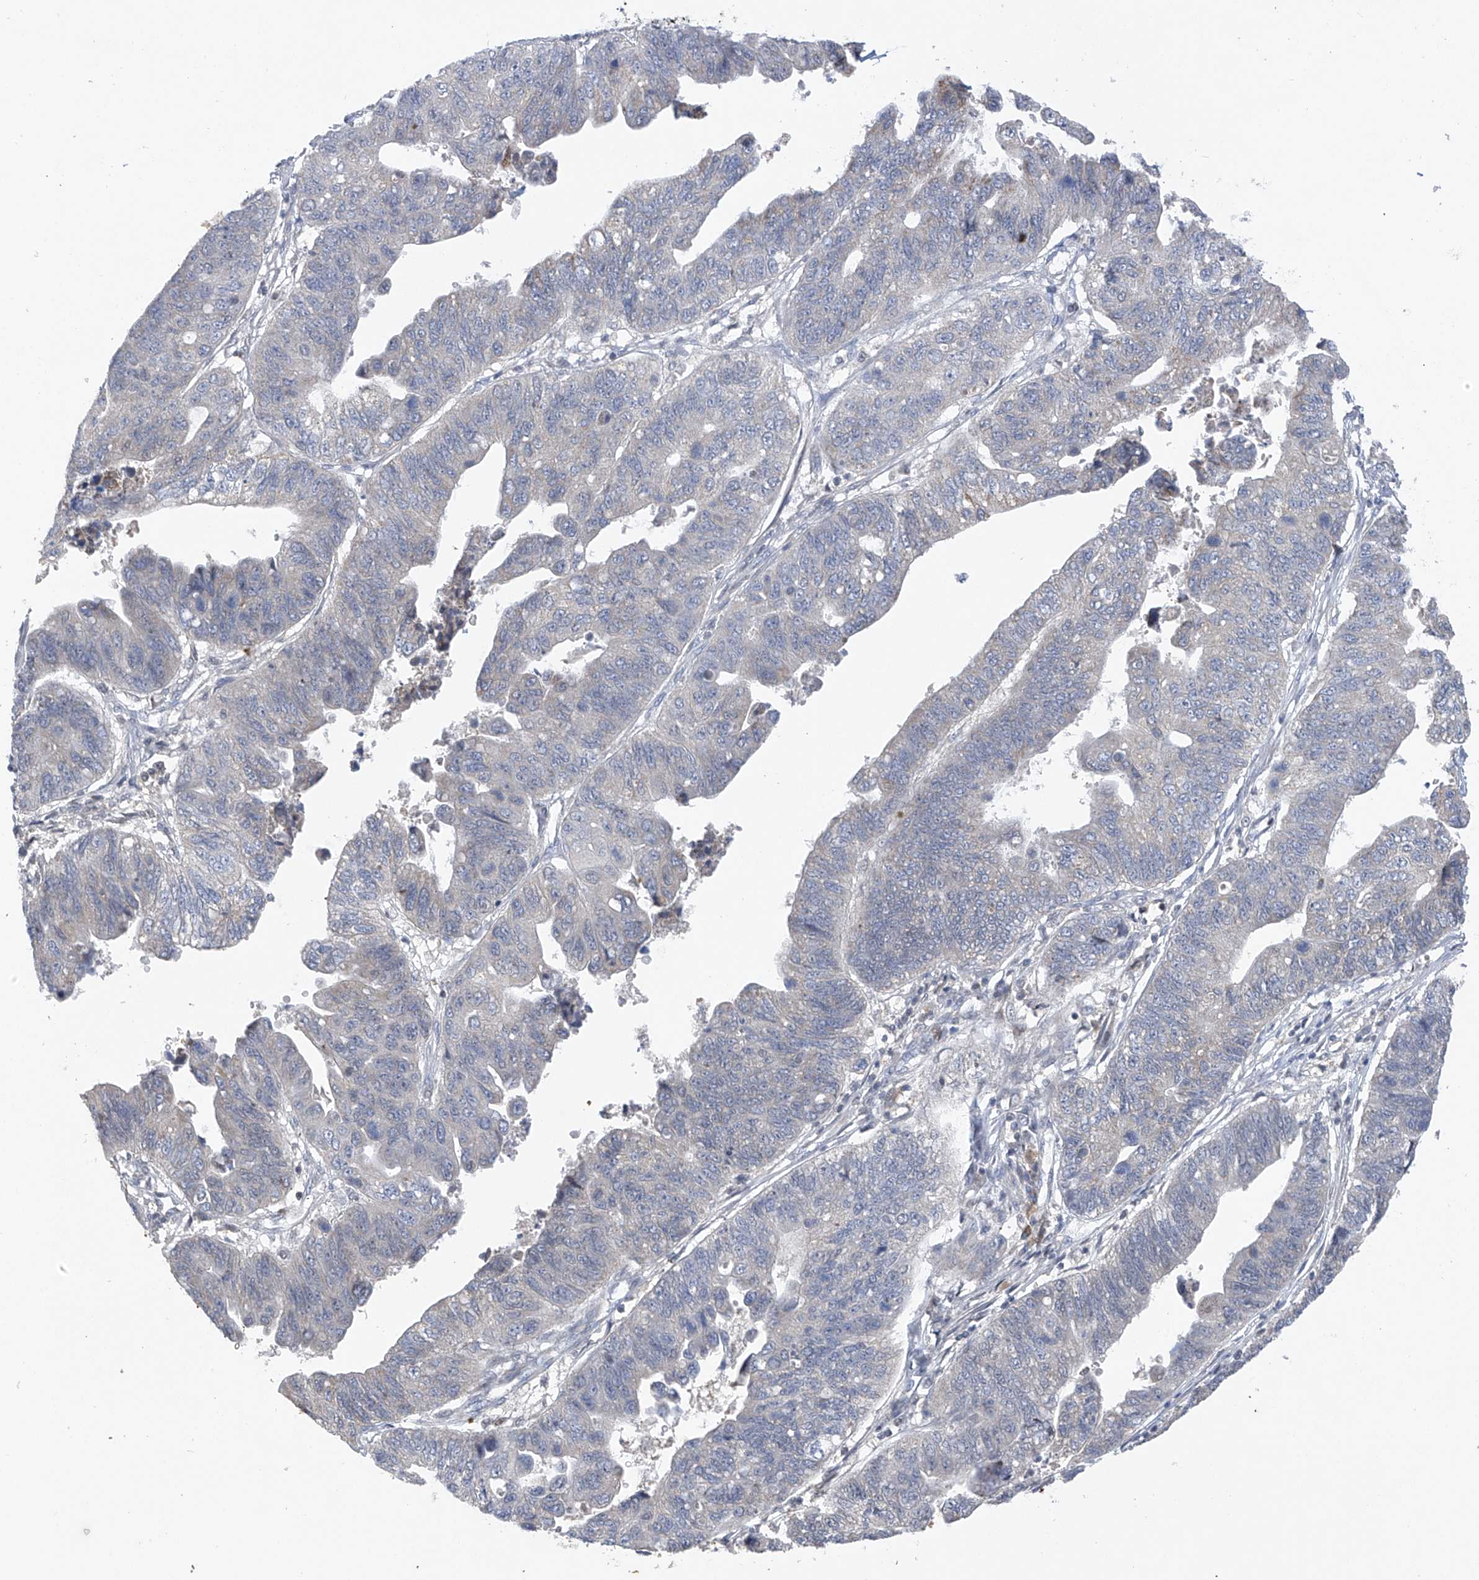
{"staining": {"intensity": "negative", "quantity": "none", "location": "none"}, "tissue": "stomach cancer", "cell_type": "Tumor cells", "image_type": "cancer", "snomed": [{"axis": "morphology", "description": "Adenocarcinoma, NOS"}, {"axis": "topography", "description": "Stomach"}], "caption": "High magnification brightfield microscopy of stomach cancer stained with DAB (3,3'-diaminobenzidine) (brown) and counterstained with hematoxylin (blue): tumor cells show no significant positivity.", "gene": "SLCO4A1", "patient": {"sex": "male", "age": 59}}